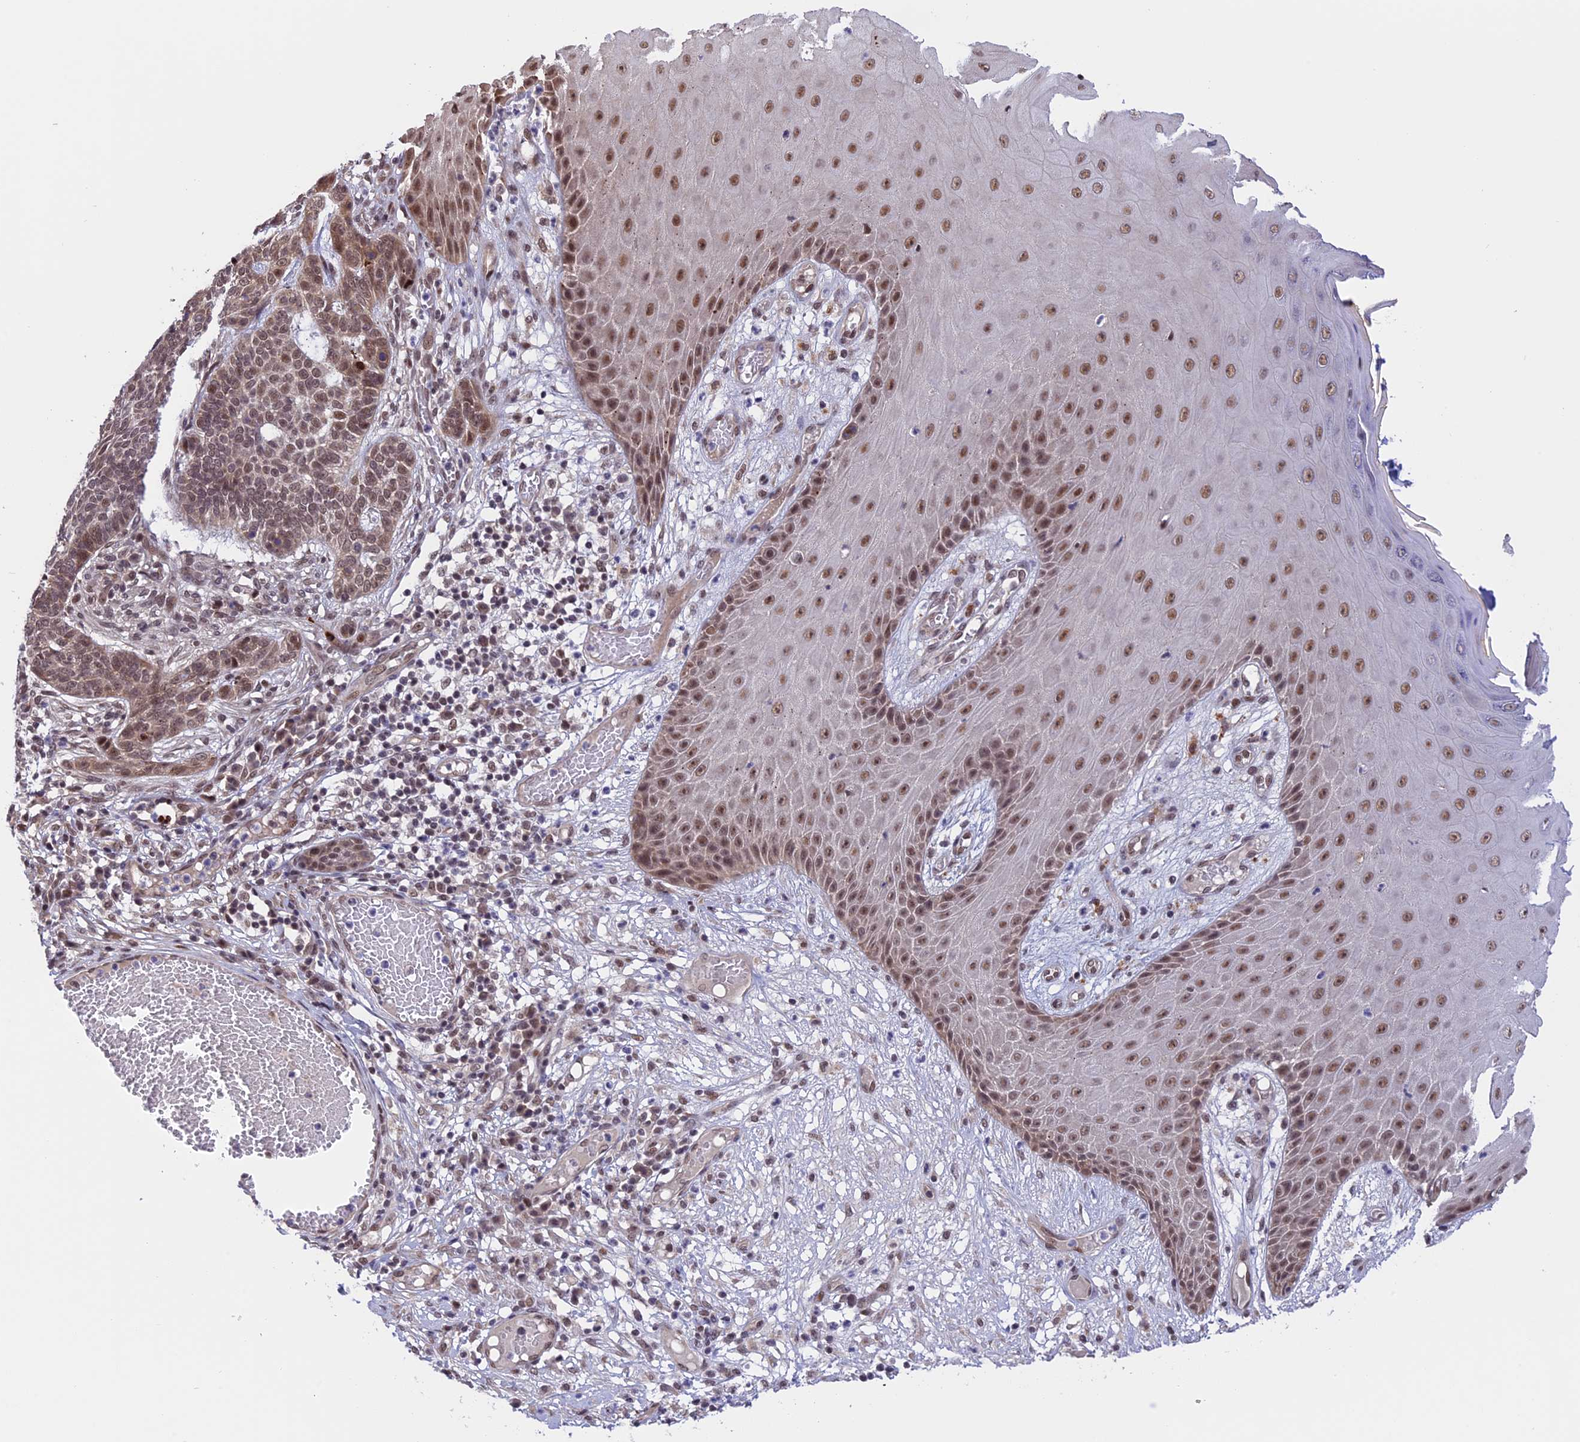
{"staining": {"intensity": "moderate", "quantity": "25%-75%", "location": "nuclear"}, "tissue": "skin cancer", "cell_type": "Tumor cells", "image_type": "cancer", "snomed": [{"axis": "morphology", "description": "Normal tissue, NOS"}, {"axis": "morphology", "description": "Basal cell carcinoma"}, {"axis": "topography", "description": "Skin"}], "caption": "Moderate nuclear protein positivity is appreciated in about 25%-75% of tumor cells in skin basal cell carcinoma. (DAB (3,3'-diaminobenzidine) IHC with brightfield microscopy, high magnification).", "gene": "POLR2C", "patient": {"sex": "male", "age": 64}}